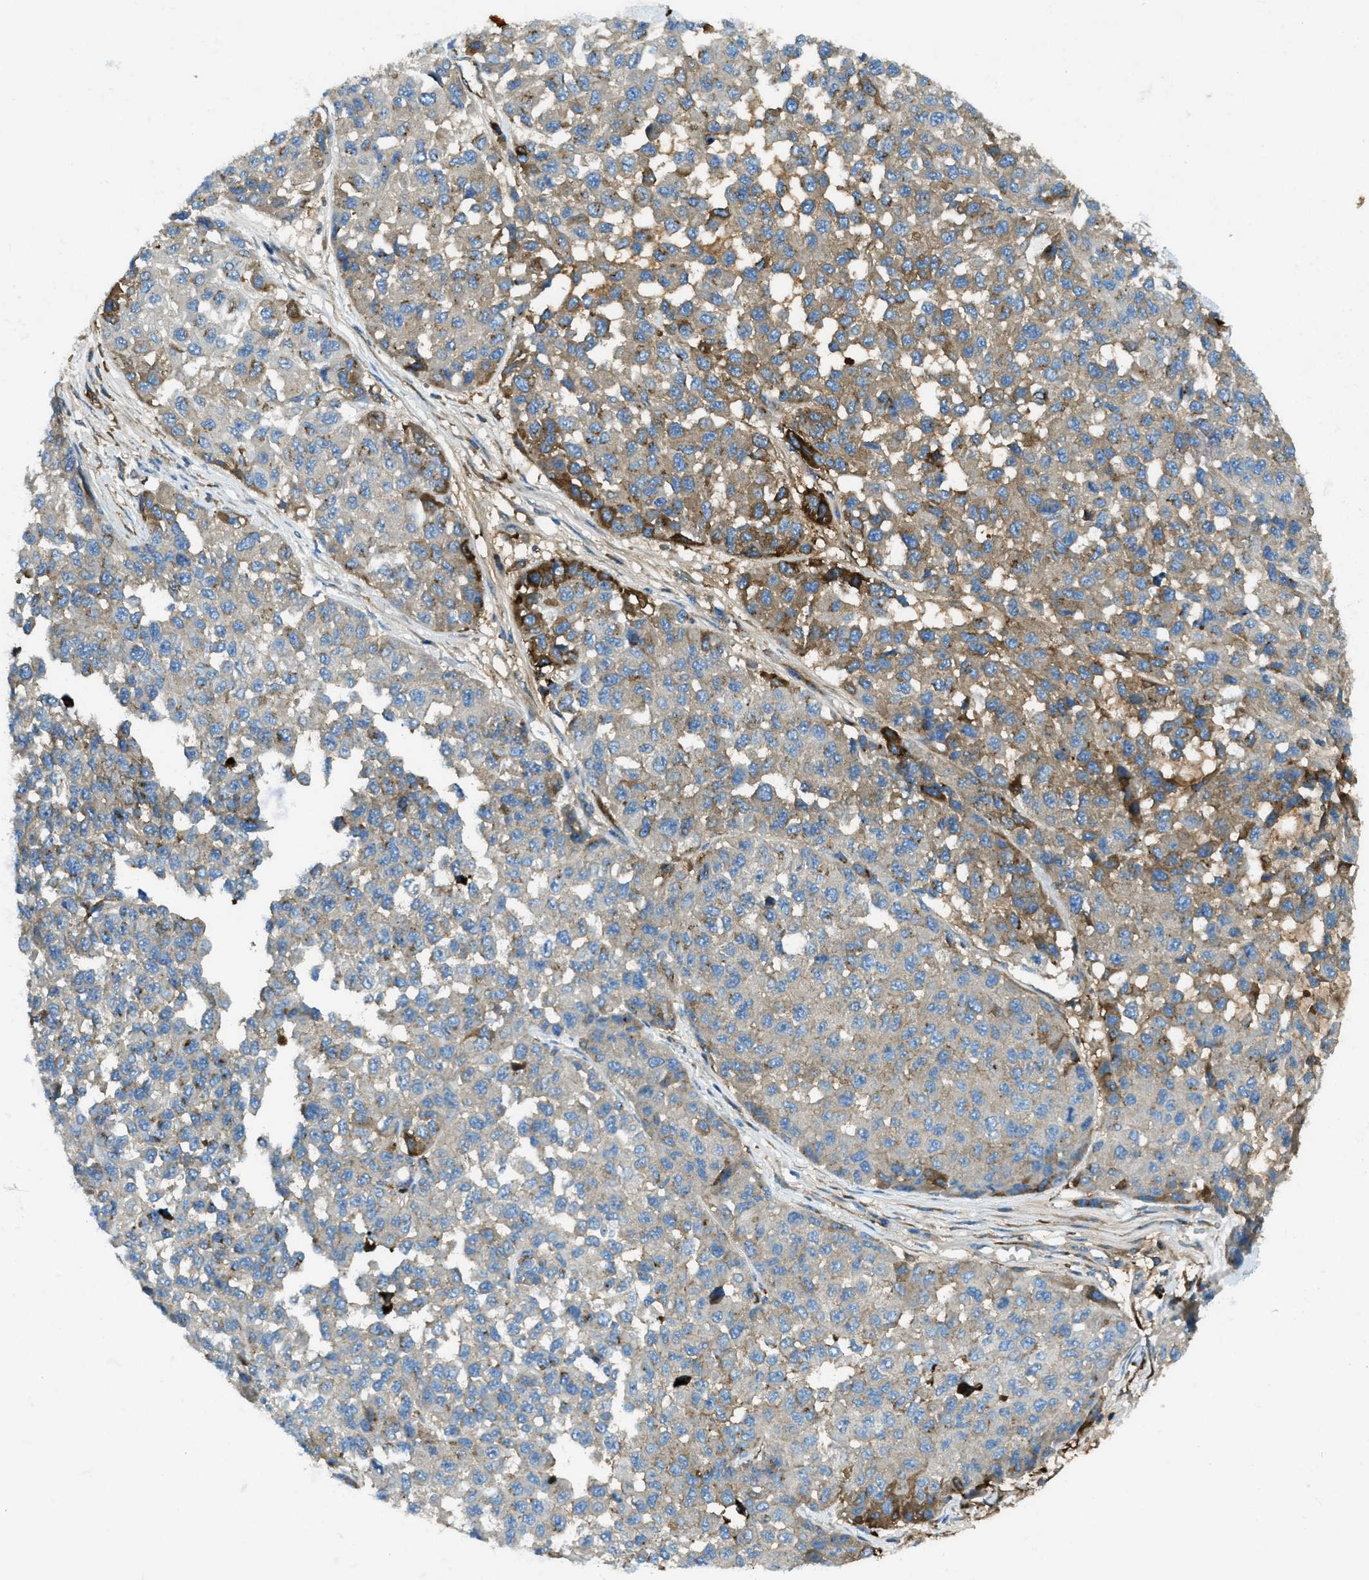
{"staining": {"intensity": "weak", "quantity": "25%-75%", "location": "cytoplasmic/membranous"}, "tissue": "melanoma", "cell_type": "Tumor cells", "image_type": "cancer", "snomed": [{"axis": "morphology", "description": "Normal tissue, NOS"}, {"axis": "morphology", "description": "Malignant melanoma, NOS"}, {"axis": "topography", "description": "Skin"}], "caption": "The immunohistochemical stain highlights weak cytoplasmic/membranous staining in tumor cells of malignant melanoma tissue.", "gene": "TRIM59", "patient": {"sex": "male", "age": 62}}